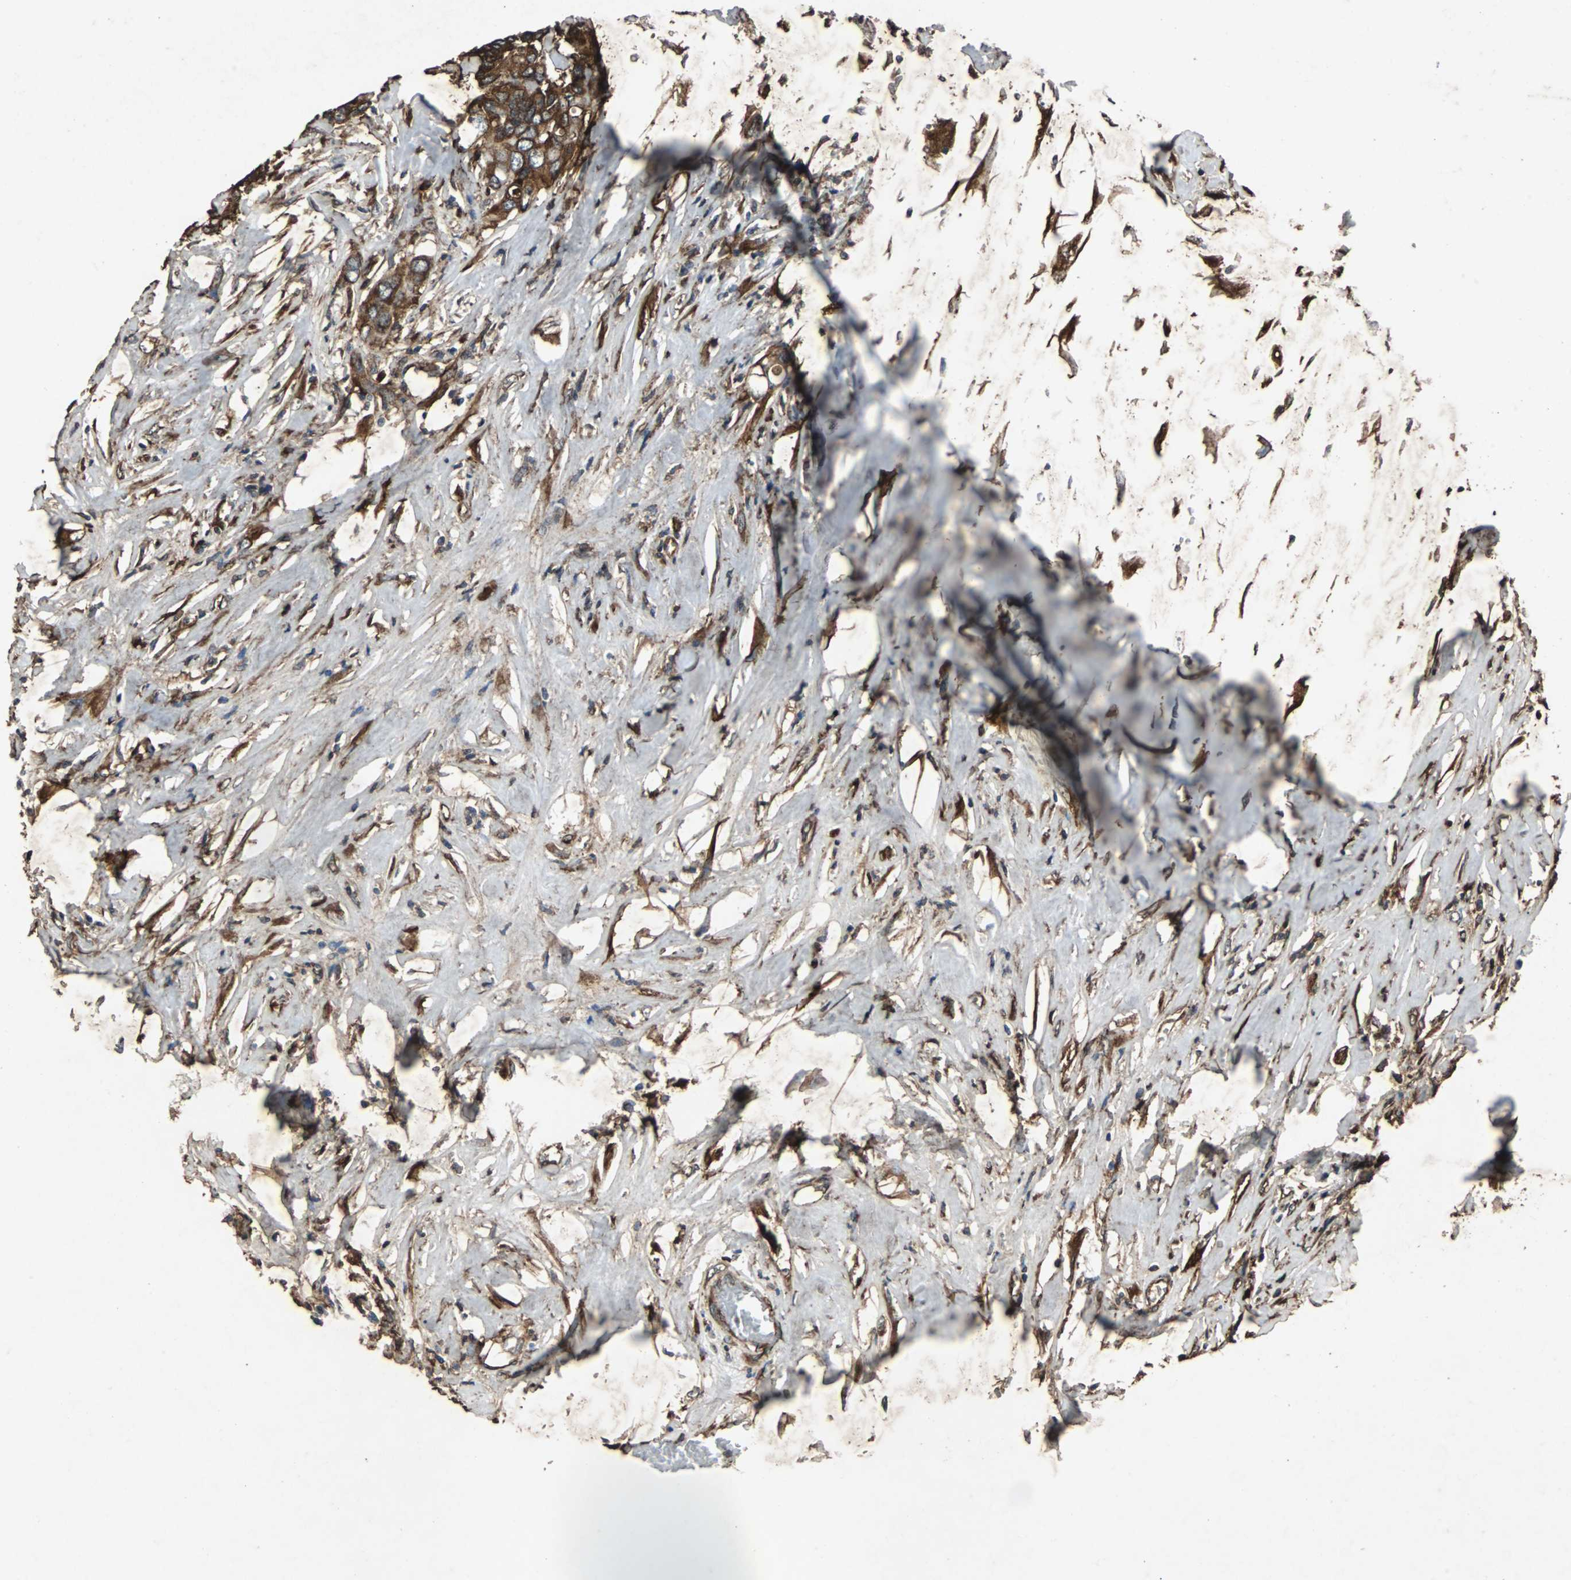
{"staining": {"intensity": "strong", "quantity": ">75%", "location": "cytoplasmic/membranous"}, "tissue": "colorectal cancer", "cell_type": "Tumor cells", "image_type": "cancer", "snomed": [{"axis": "morphology", "description": "Adenocarcinoma, NOS"}, {"axis": "topography", "description": "Rectum"}], "caption": "High-magnification brightfield microscopy of colorectal adenocarcinoma stained with DAB (brown) and counterstained with hematoxylin (blue). tumor cells exhibit strong cytoplasmic/membranous expression is appreciated in about>75% of cells.", "gene": "NAA10", "patient": {"sex": "male", "age": 55}}